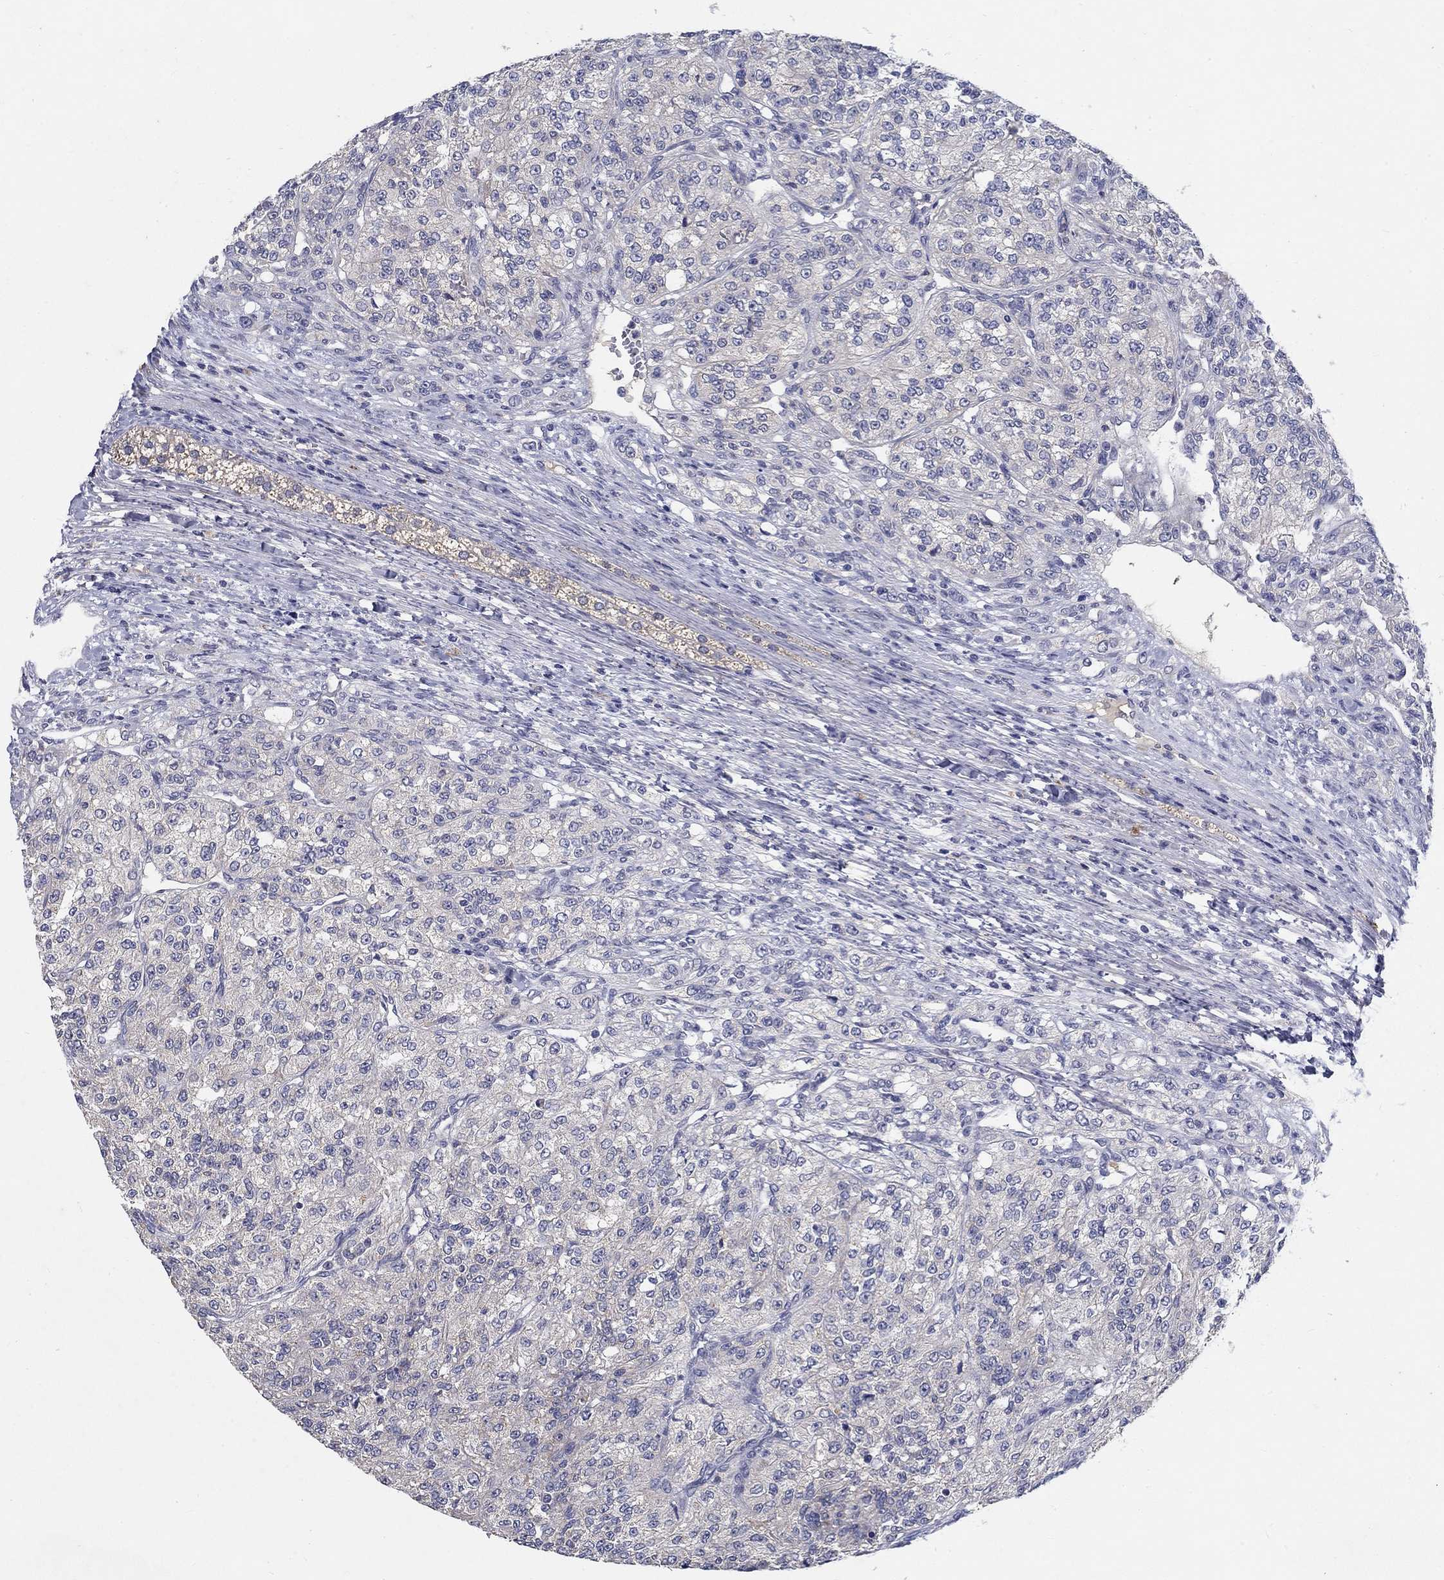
{"staining": {"intensity": "negative", "quantity": "none", "location": "none"}, "tissue": "renal cancer", "cell_type": "Tumor cells", "image_type": "cancer", "snomed": [{"axis": "morphology", "description": "Adenocarcinoma, NOS"}, {"axis": "topography", "description": "Kidney"}], "caption": "This is an IHC histopathology image of human renal adenocarcinoma. There is no staining in tumor cells.", "gene": "PROZ", "patient": {"sex": "female", "age": 63}}